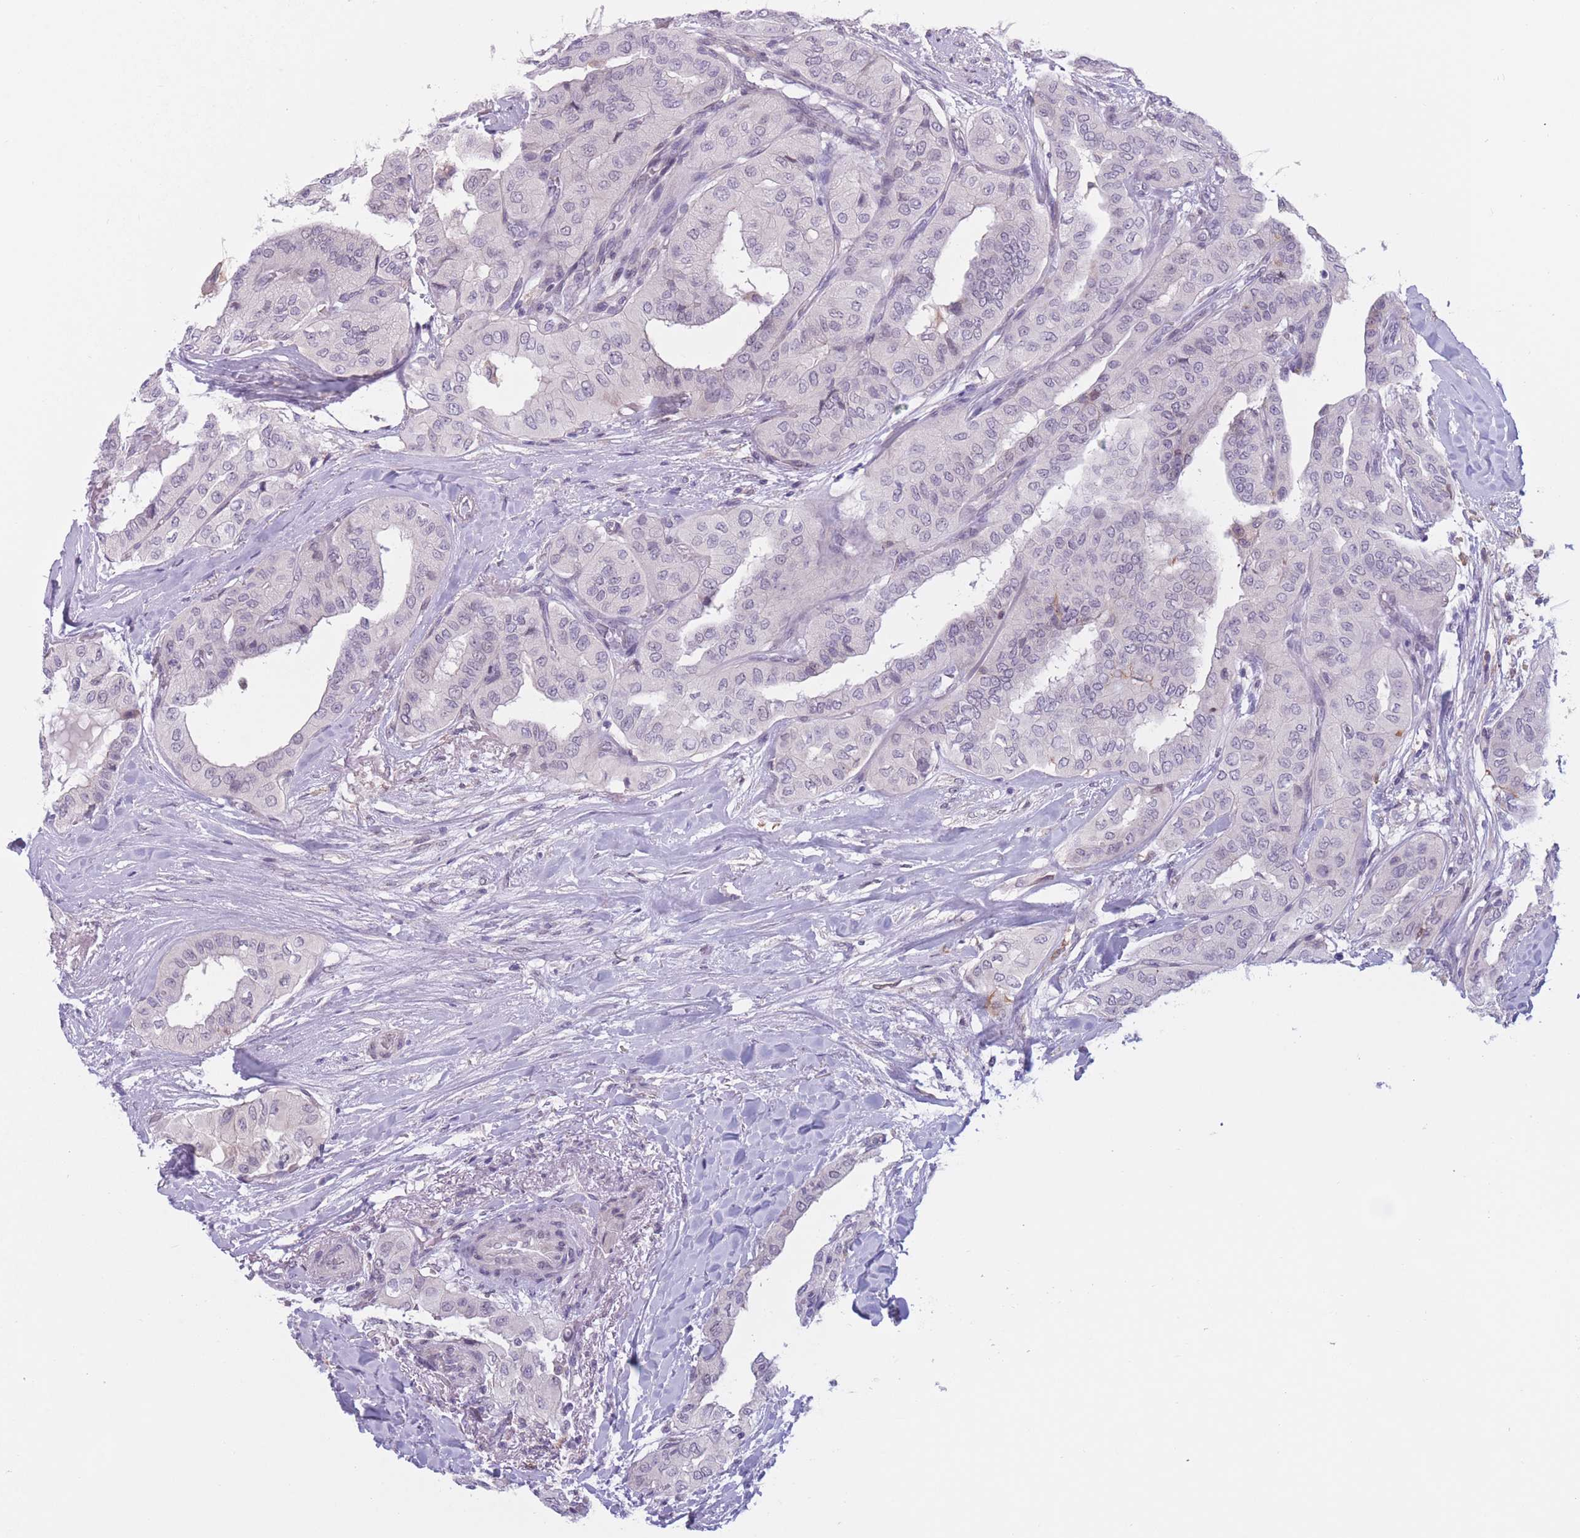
{"staining": {"intensity": "negative", "quantity": "none", "location": "none"}, "tissue": "thyroid cancer", "cell_type": "Tumor cells", "image_type": "cancer", "snomed": [{"axis": "morphology", "description": "Papillary adenocarcinoma, NOS"}, {"axis": "topography", "description": "Thyroid gland"}], "caption": "Papillary adenocarcinoma (thyroid) was stained to show a protein in brown. There is no significant staining in tumor cells.", "gene": "PODXL", "patient": {"sex": "female", "age": 59}}